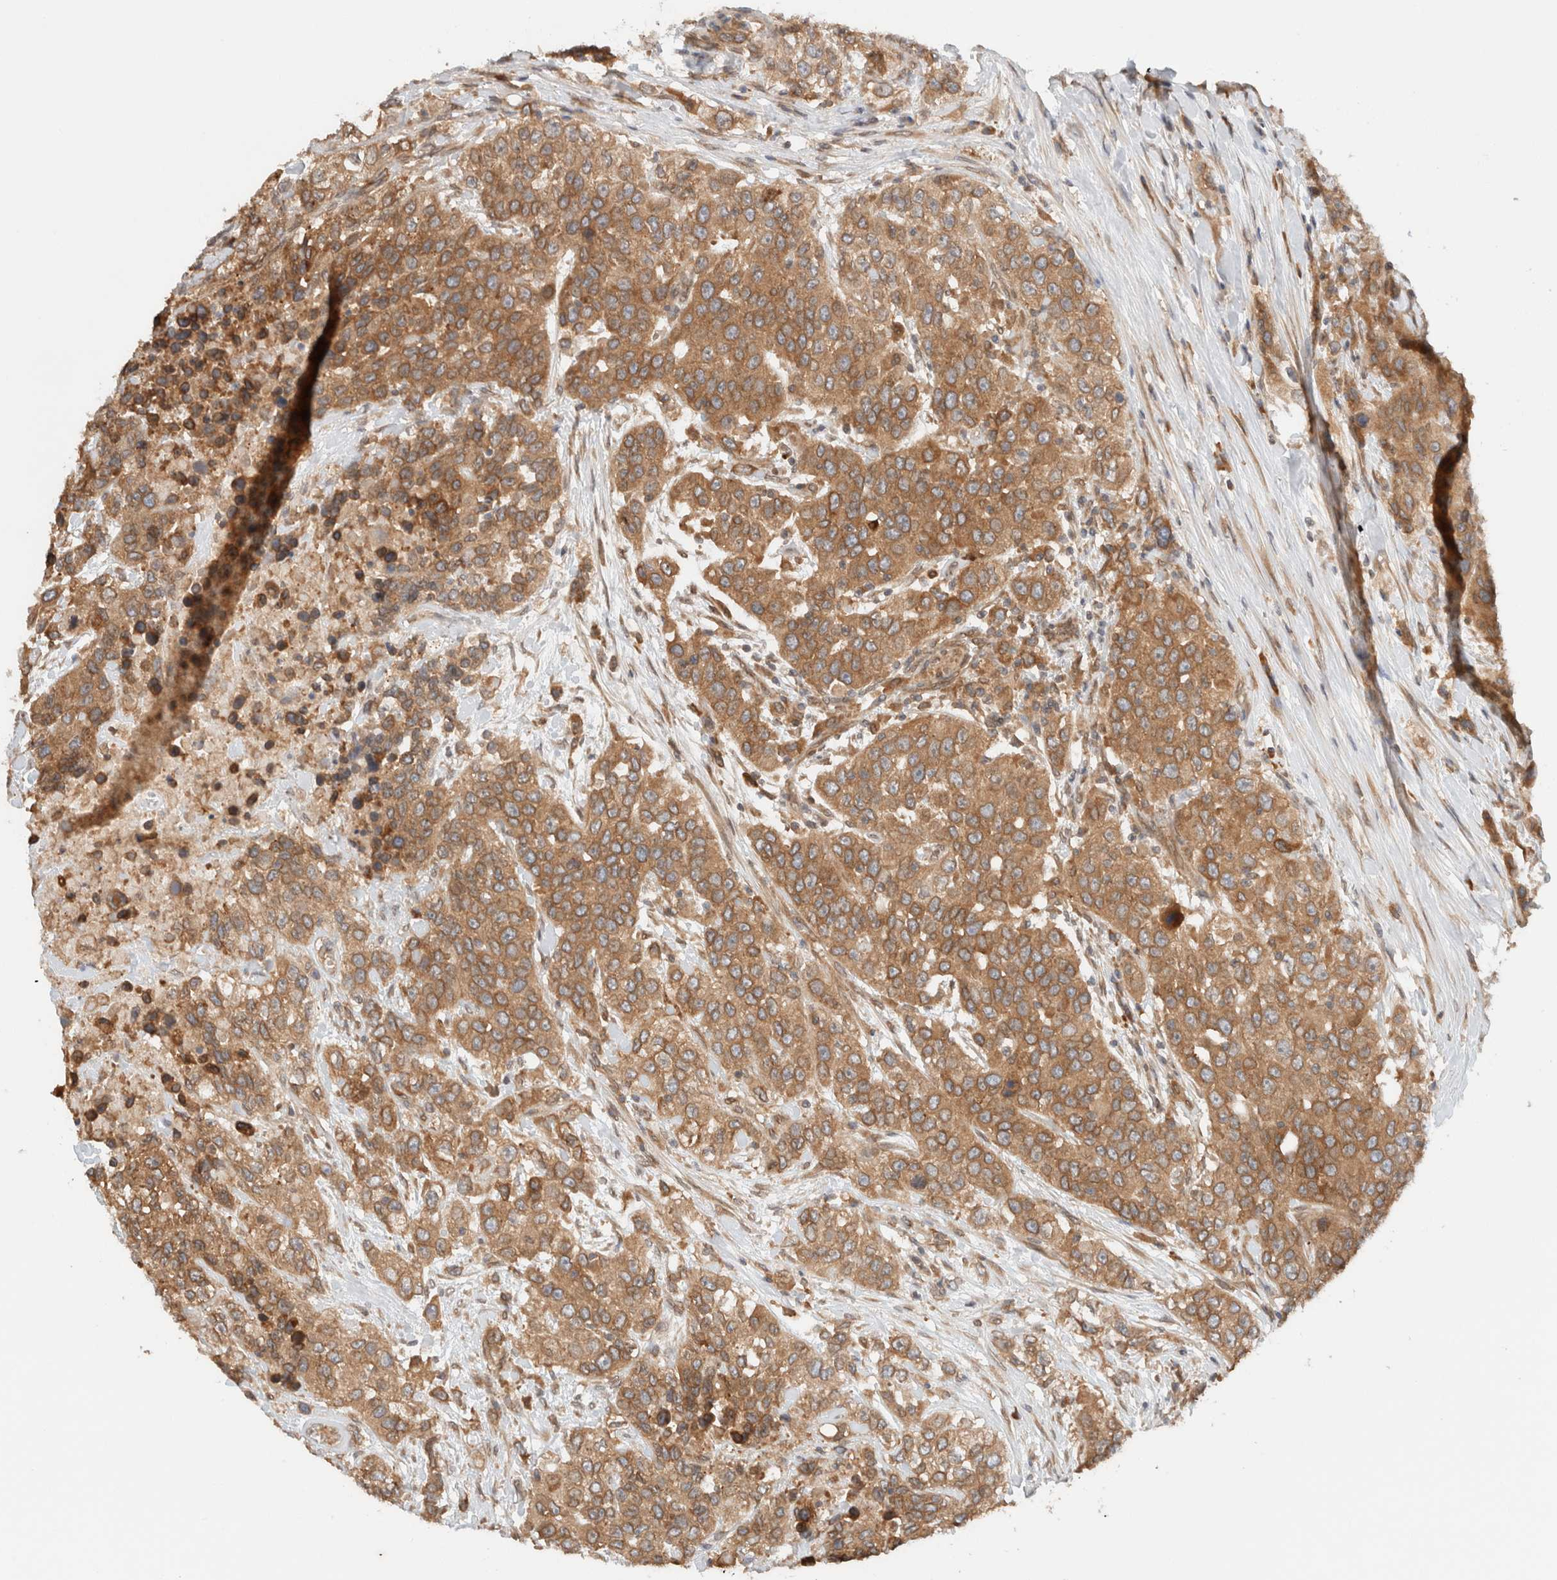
{"staining": {"intensity": "moderate", "quantity": ">75%", "location": "cytoplasmic/membranous"}, "tissue": "urothelial cancer", "cell_type": "Tumor cells", "image_type": "cancer", "snomed": [{"axis": "morphology", "description": "Urothelial carcinoma, High grade"}, {"axis": "topography", "description": "Urinary bladder"}], "caption": "Protein expression analysis of high-grade urothelial carcinoma reveals moderate cytoplasmic/membranous expression in approximately >75% of tumor cells.", "gene": "ARFGEF2", "patient": {"sex": "female", "age": 80}}